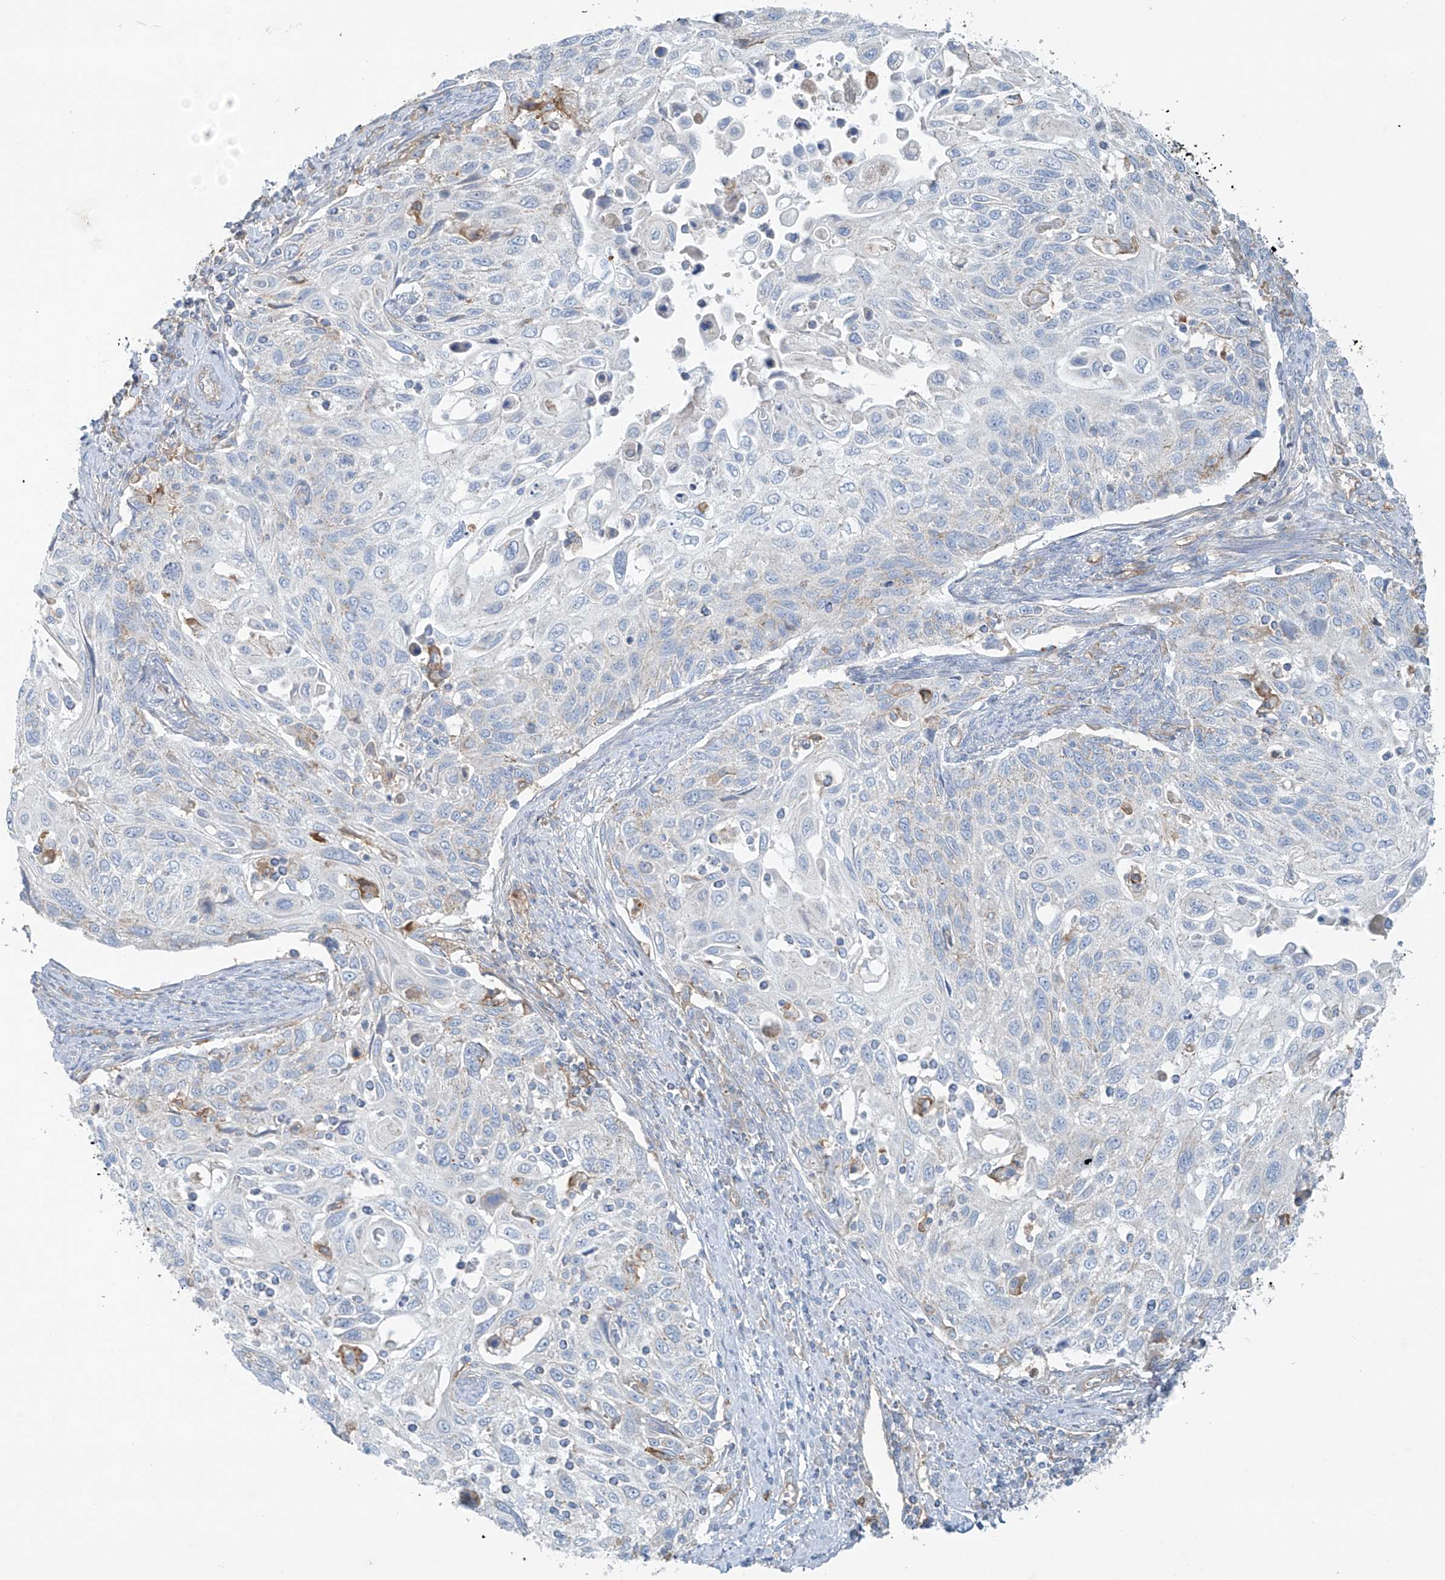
{"staining": {"intensity": "negative", "quantity": "none", "location": "none"}, "tissue": "cervical cancer", "cell_type": "Tumor cells", "image_type": "cancer", "snomed": [{"axis": "morphology", "description": "Squamous cell carcinoma, NOS"}, {"axis": "topography", "description": "Cervix"}], "caption": "Immunohistochemical staining of human cervical squamous cell carcinoma shows no significant staining in tumor cells.", "gene": "VAMP5", "patient": {"sex": "female", "age": 70}}